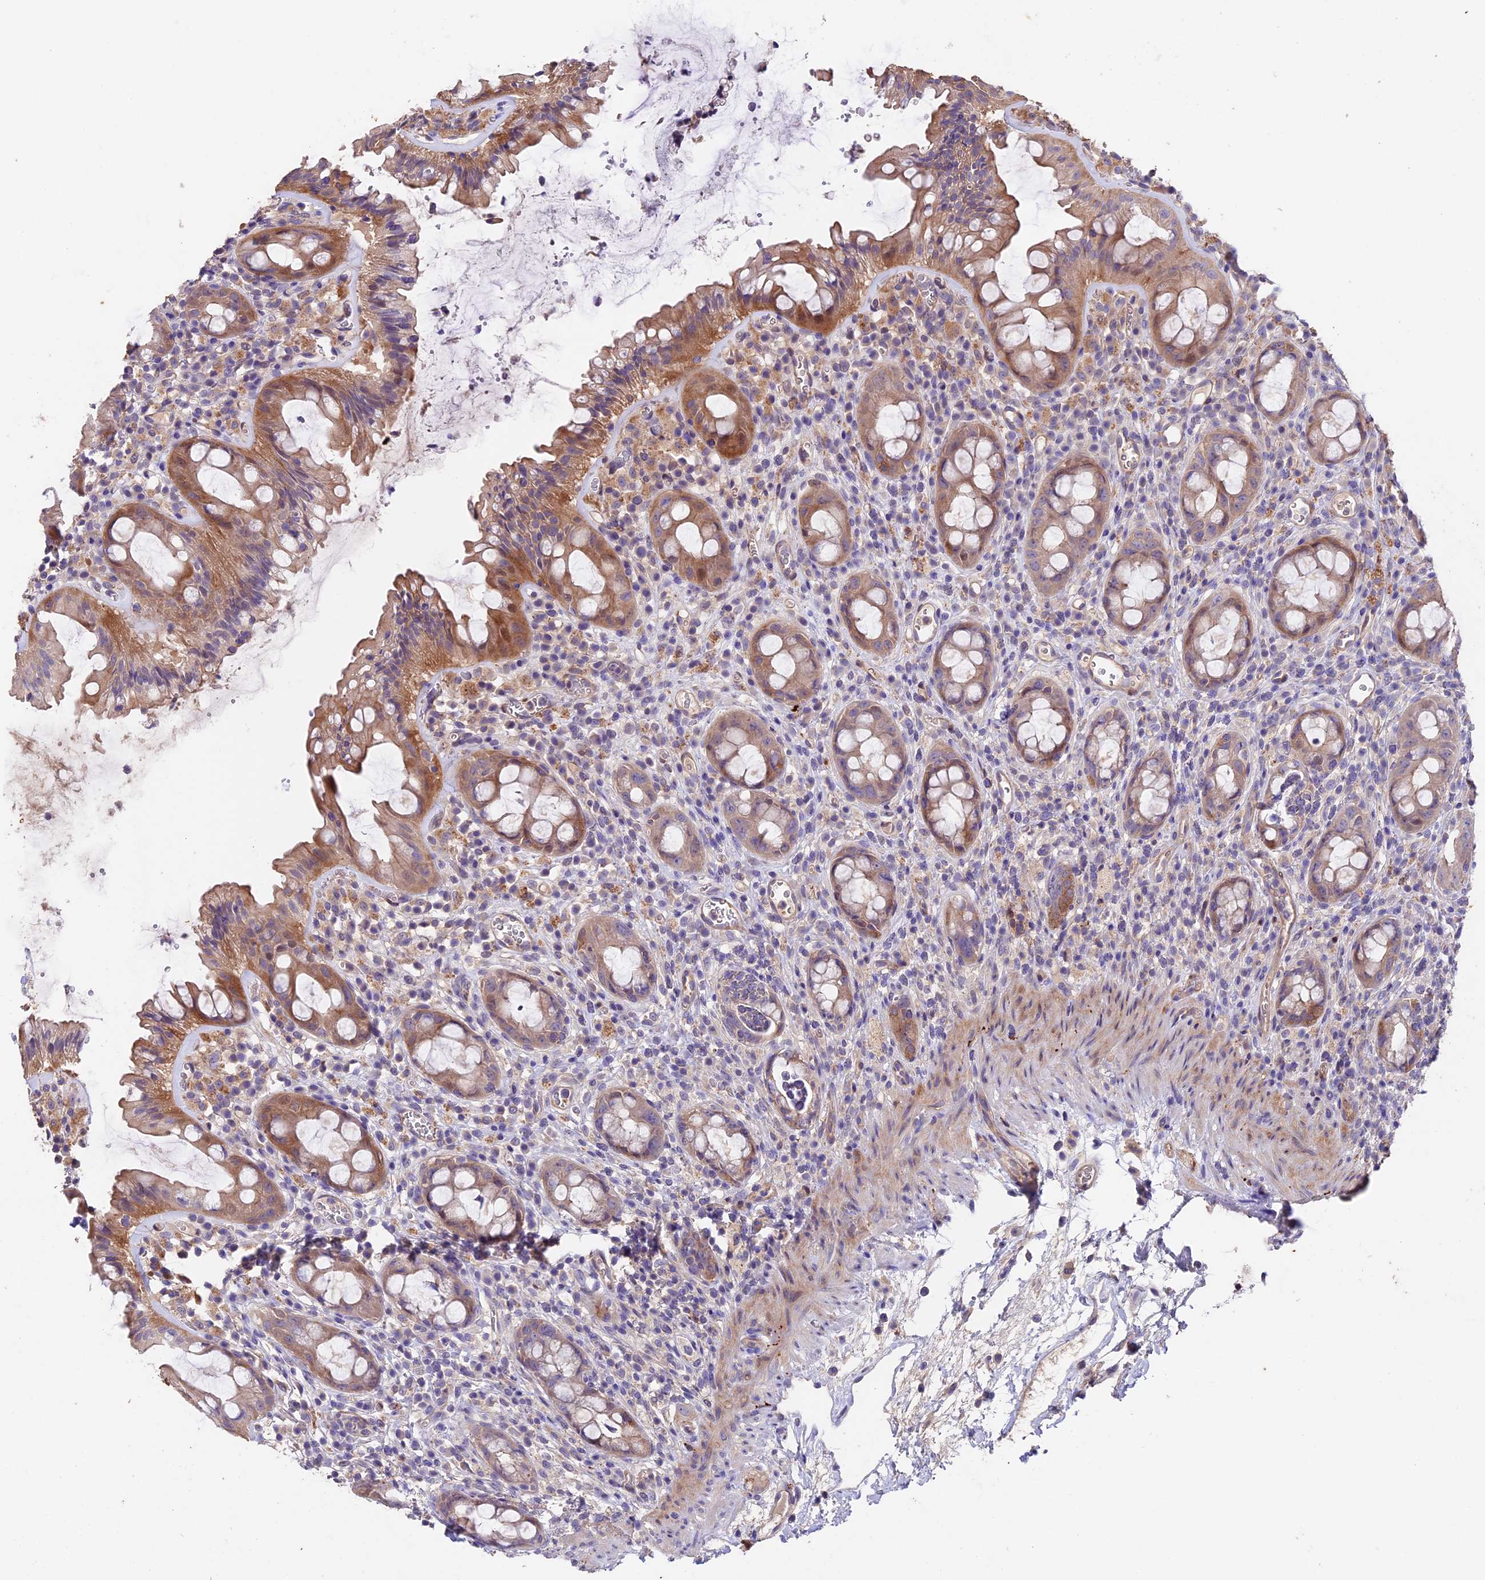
{"staining": {"intensity": "moderate", "quantity": ">75%", "location": "cytoplasmic/membranous"}, "tissue": "rectum", "cell_type": "Glandular cells", "image_type": "normal", "snomed": [{"axis": "morphology", "description": "Normal tissue, NOS"}, {"axis": "topography", "description": "Rectum"}], "caption": "Human rectum stained for a protein (brown) shows moderate cytoplasmic/membranous positive expression in about >75% of glandular cells.", "gene": "NCK2", "patient": {"sex": "female", "age": 57}}